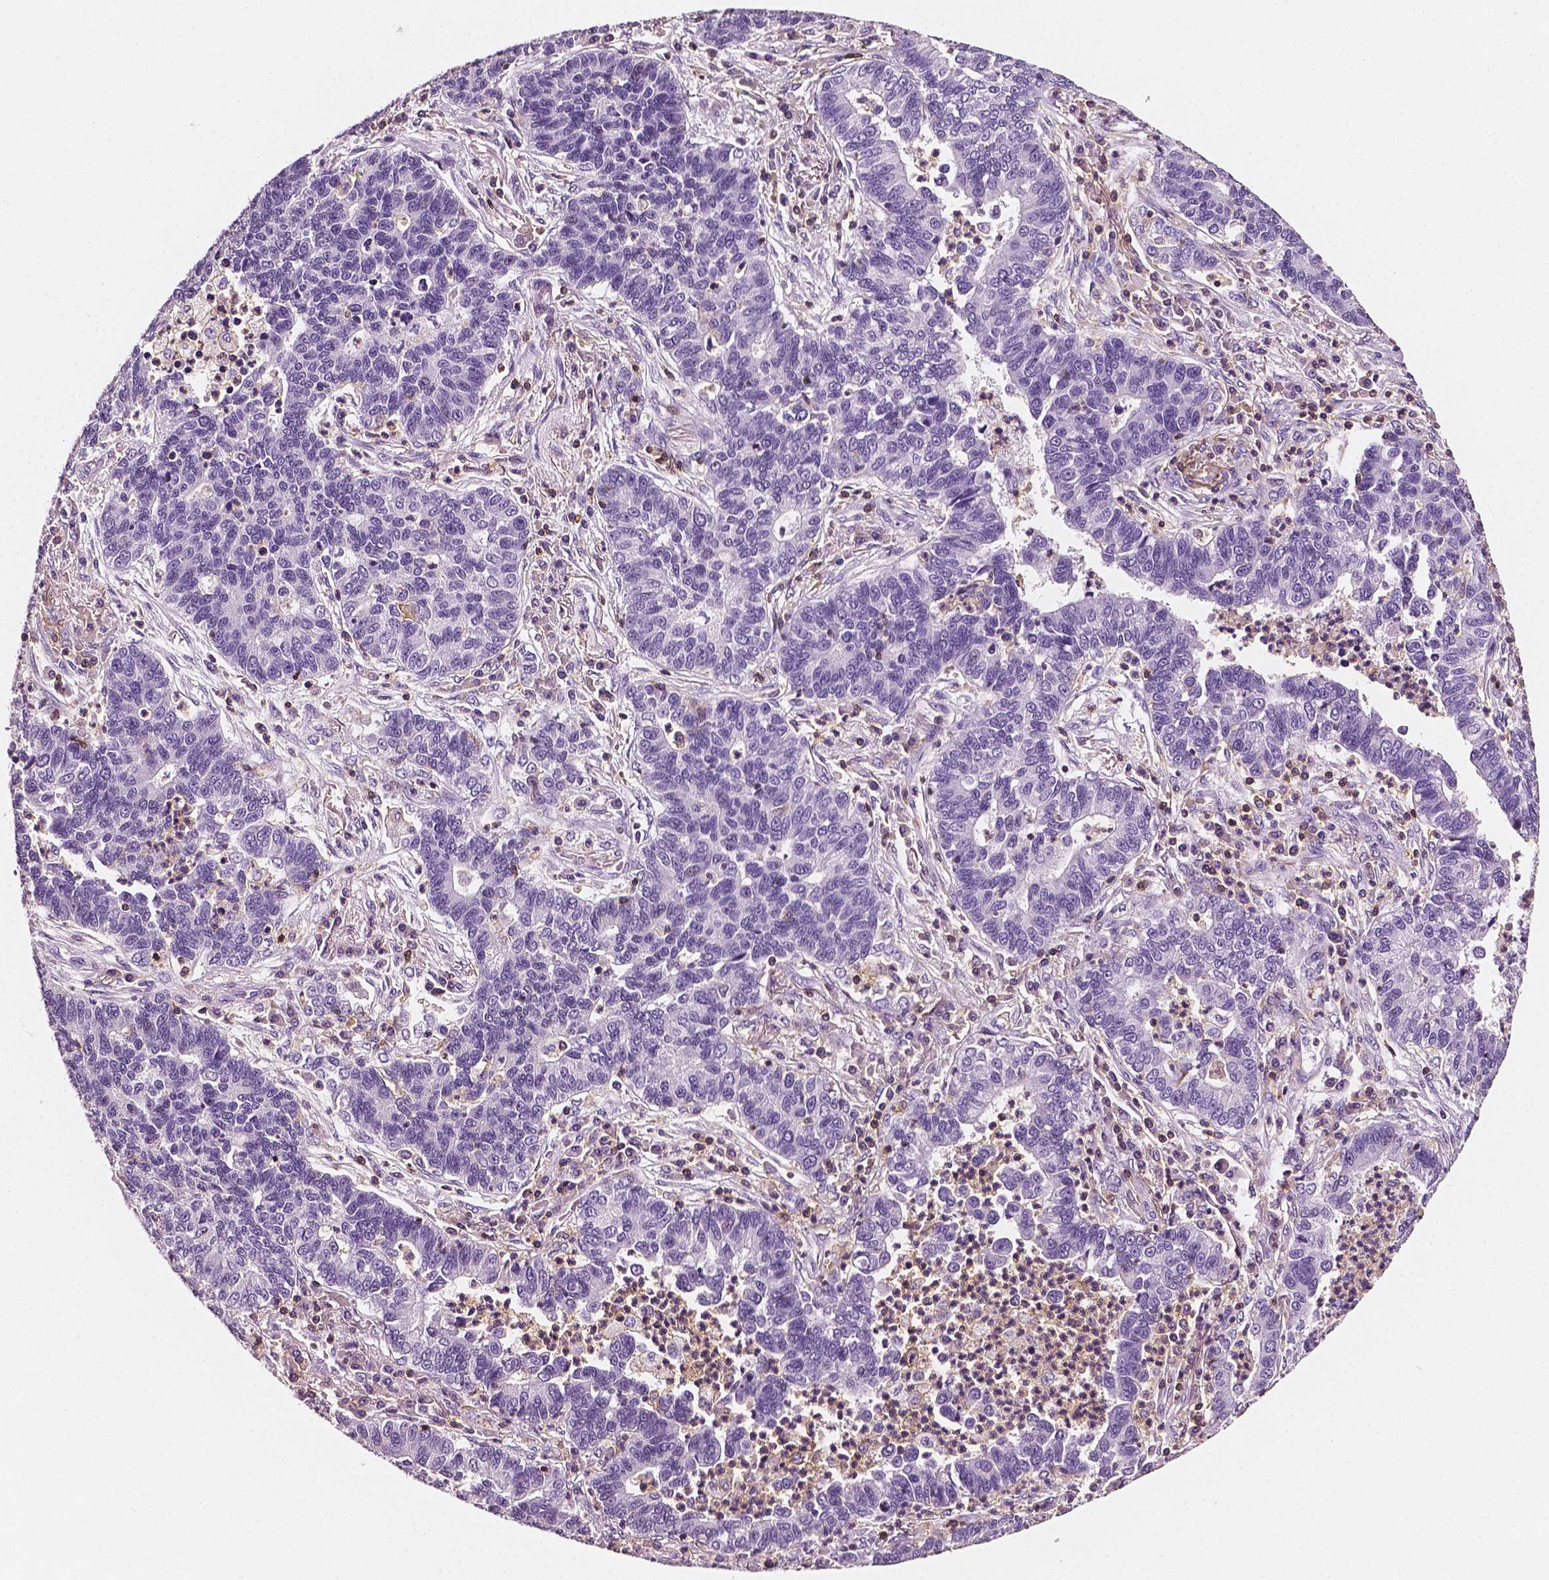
{"staining": {"intensity": "negative", "quantity": "none", "location": "none"}, "tissue": "lung cancer", "cell_type": "Tumor cells", "image_type": "cancer", "snomed": [{"axis": "morphology", "description": "Adenocarcinoma, NOS"}, {"axis": "topography", "description": "Lung"}], "caption": "Immunohistochemical staining of human lung cancer exhibits no significant staining in tumor cells.", "gene": "PTPRC", "patient": {"sex": "female", "age": 57}}